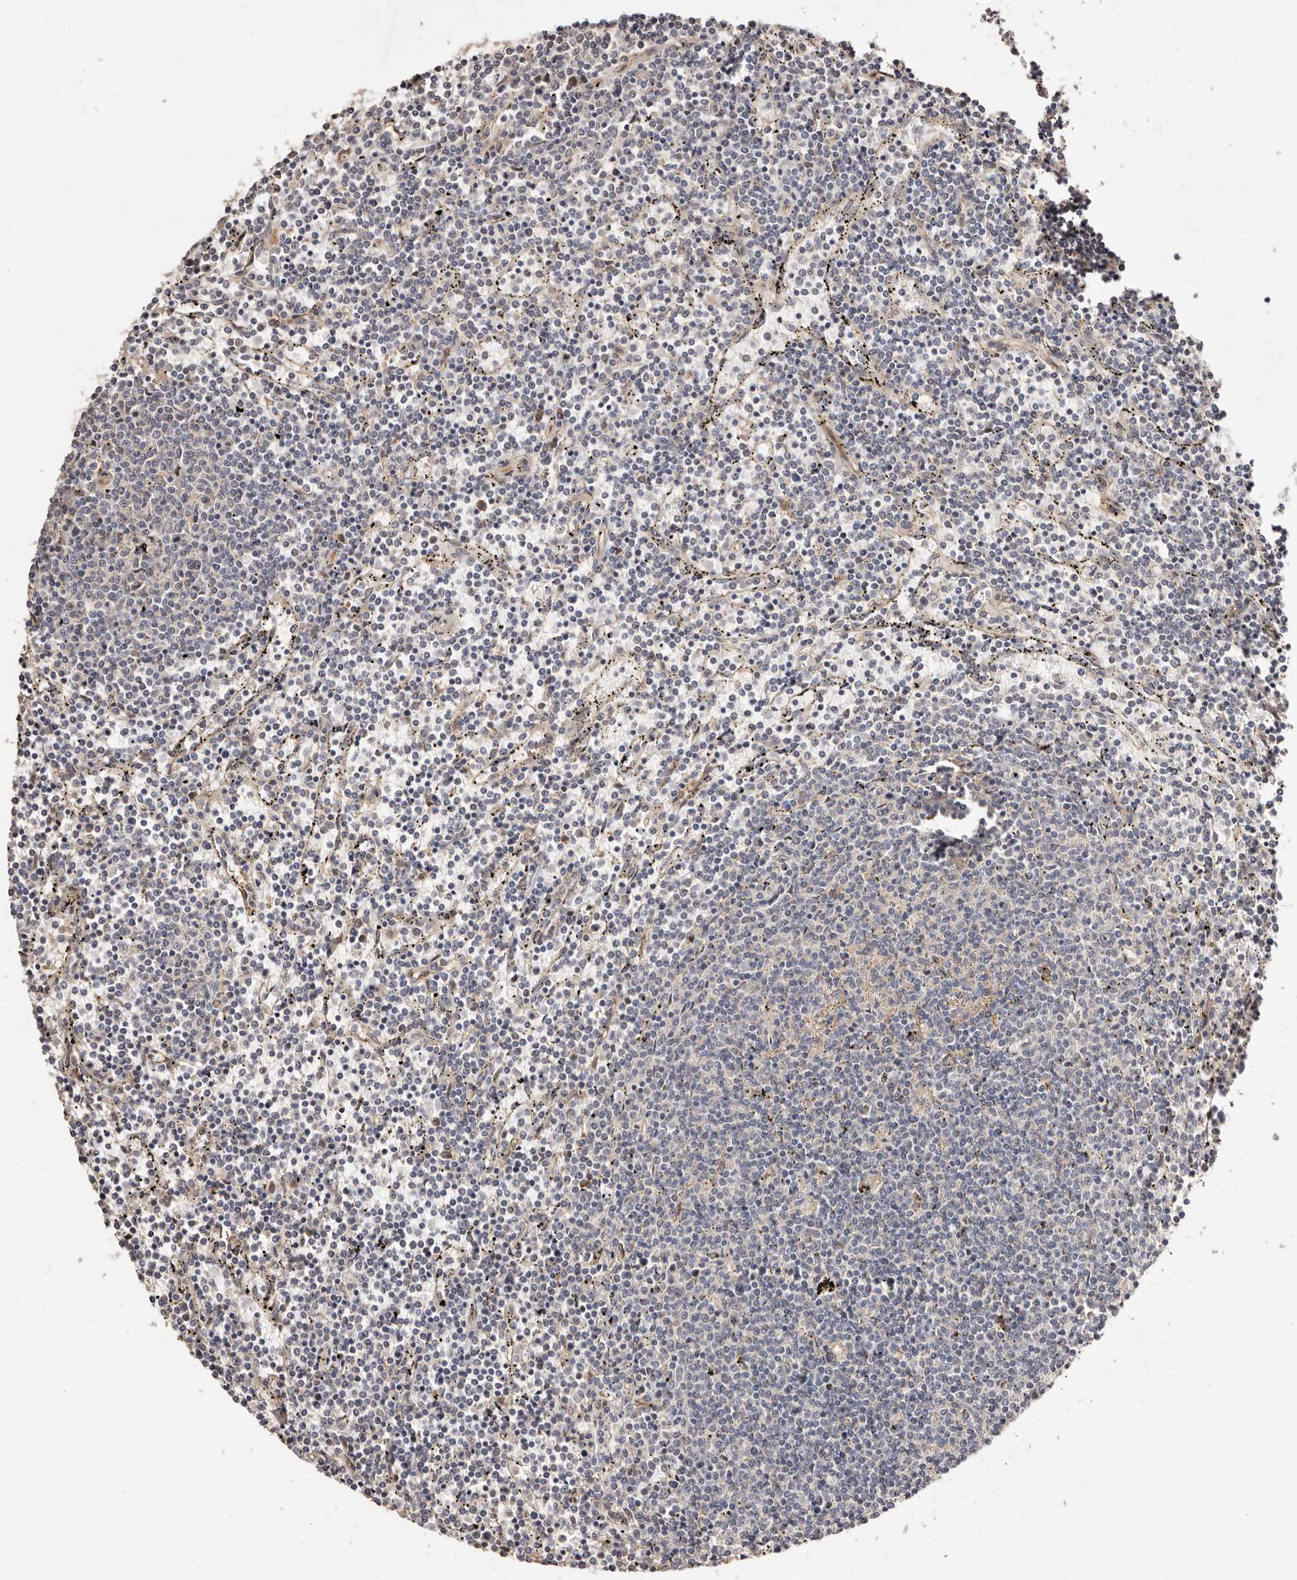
{"staining": {"intensity": "negative", "quantity": "none", "location": "none"}, "tissue": "lymphoma", "cell_type": "Tumor cells", "image_type": "cancer", "snomed": [{"axis": "morphology", "description": "Malignant lymphoma, non-Hodgkin's type, Low grade"}, {"axis": "topography", "description": "Spleen"}], "caption": "Immunohistochemistry (IHC) of lymphoma demonstrates no positivity in tumor cells. The staining was performed using DAB to visualize the protein expression in brown, while the nuclei were stained in blue with hematoxylin (Magnification: 20x).", "gene": "APOL6", "patient": {"sex": "female", "age": 50}}